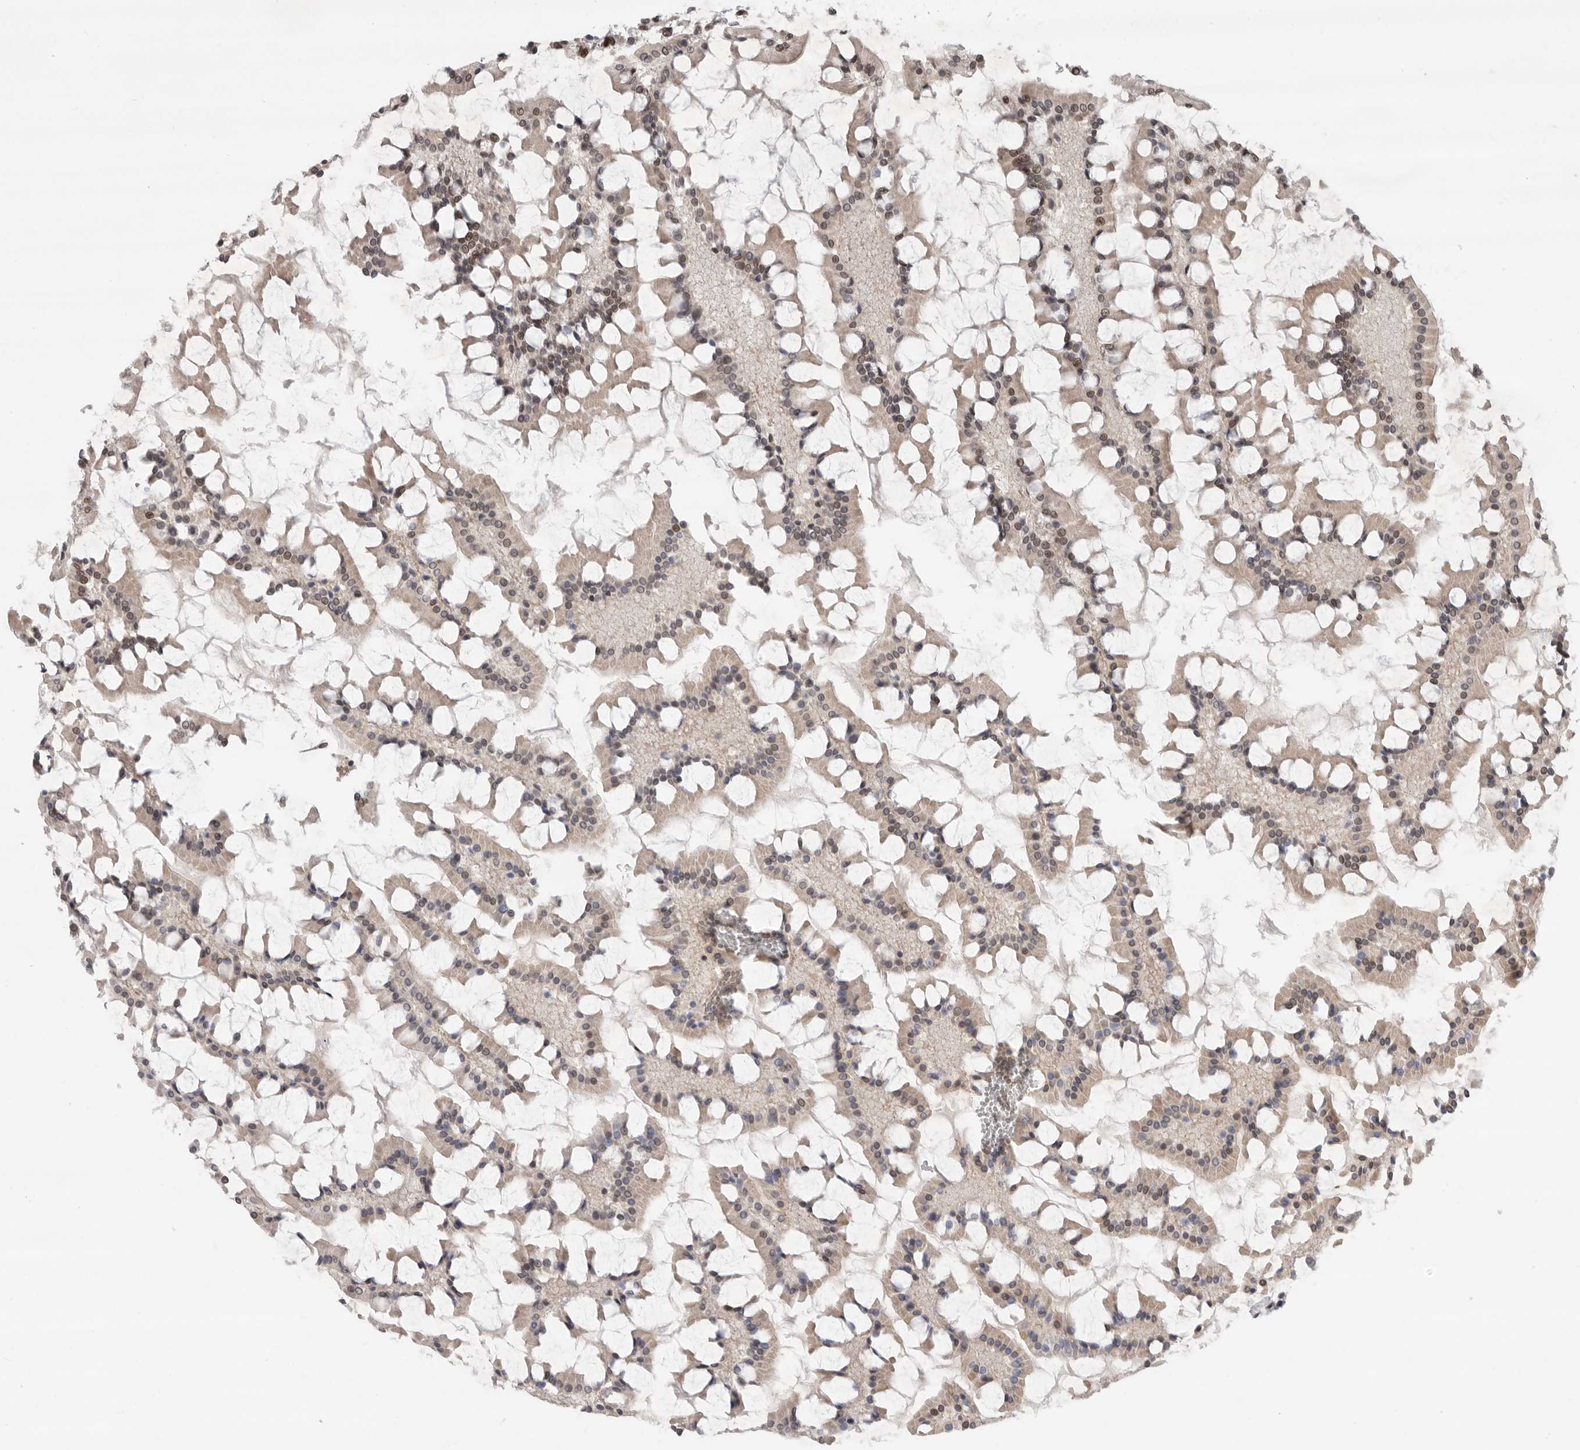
{"staining": {"intensity": "moderate", "quantity": "25%-75%", "location": "nuclear"}, "tissue": "small intestine", "cell_type": "Glandular cells", "image_type": "normal", "snomed": [{"axis": "morphology", "description": "Normal tissue, NOS"}, {"axis": "topography", "description": "Small intestine"}], "caption": "Brown immunohistochemical staining in normal human small intestine exhibits moderate nuclear expression in approximately 25%-75% of glandular cells.", "gene": "ZNF830", "patient": {"sex": "male", "age": 41}}